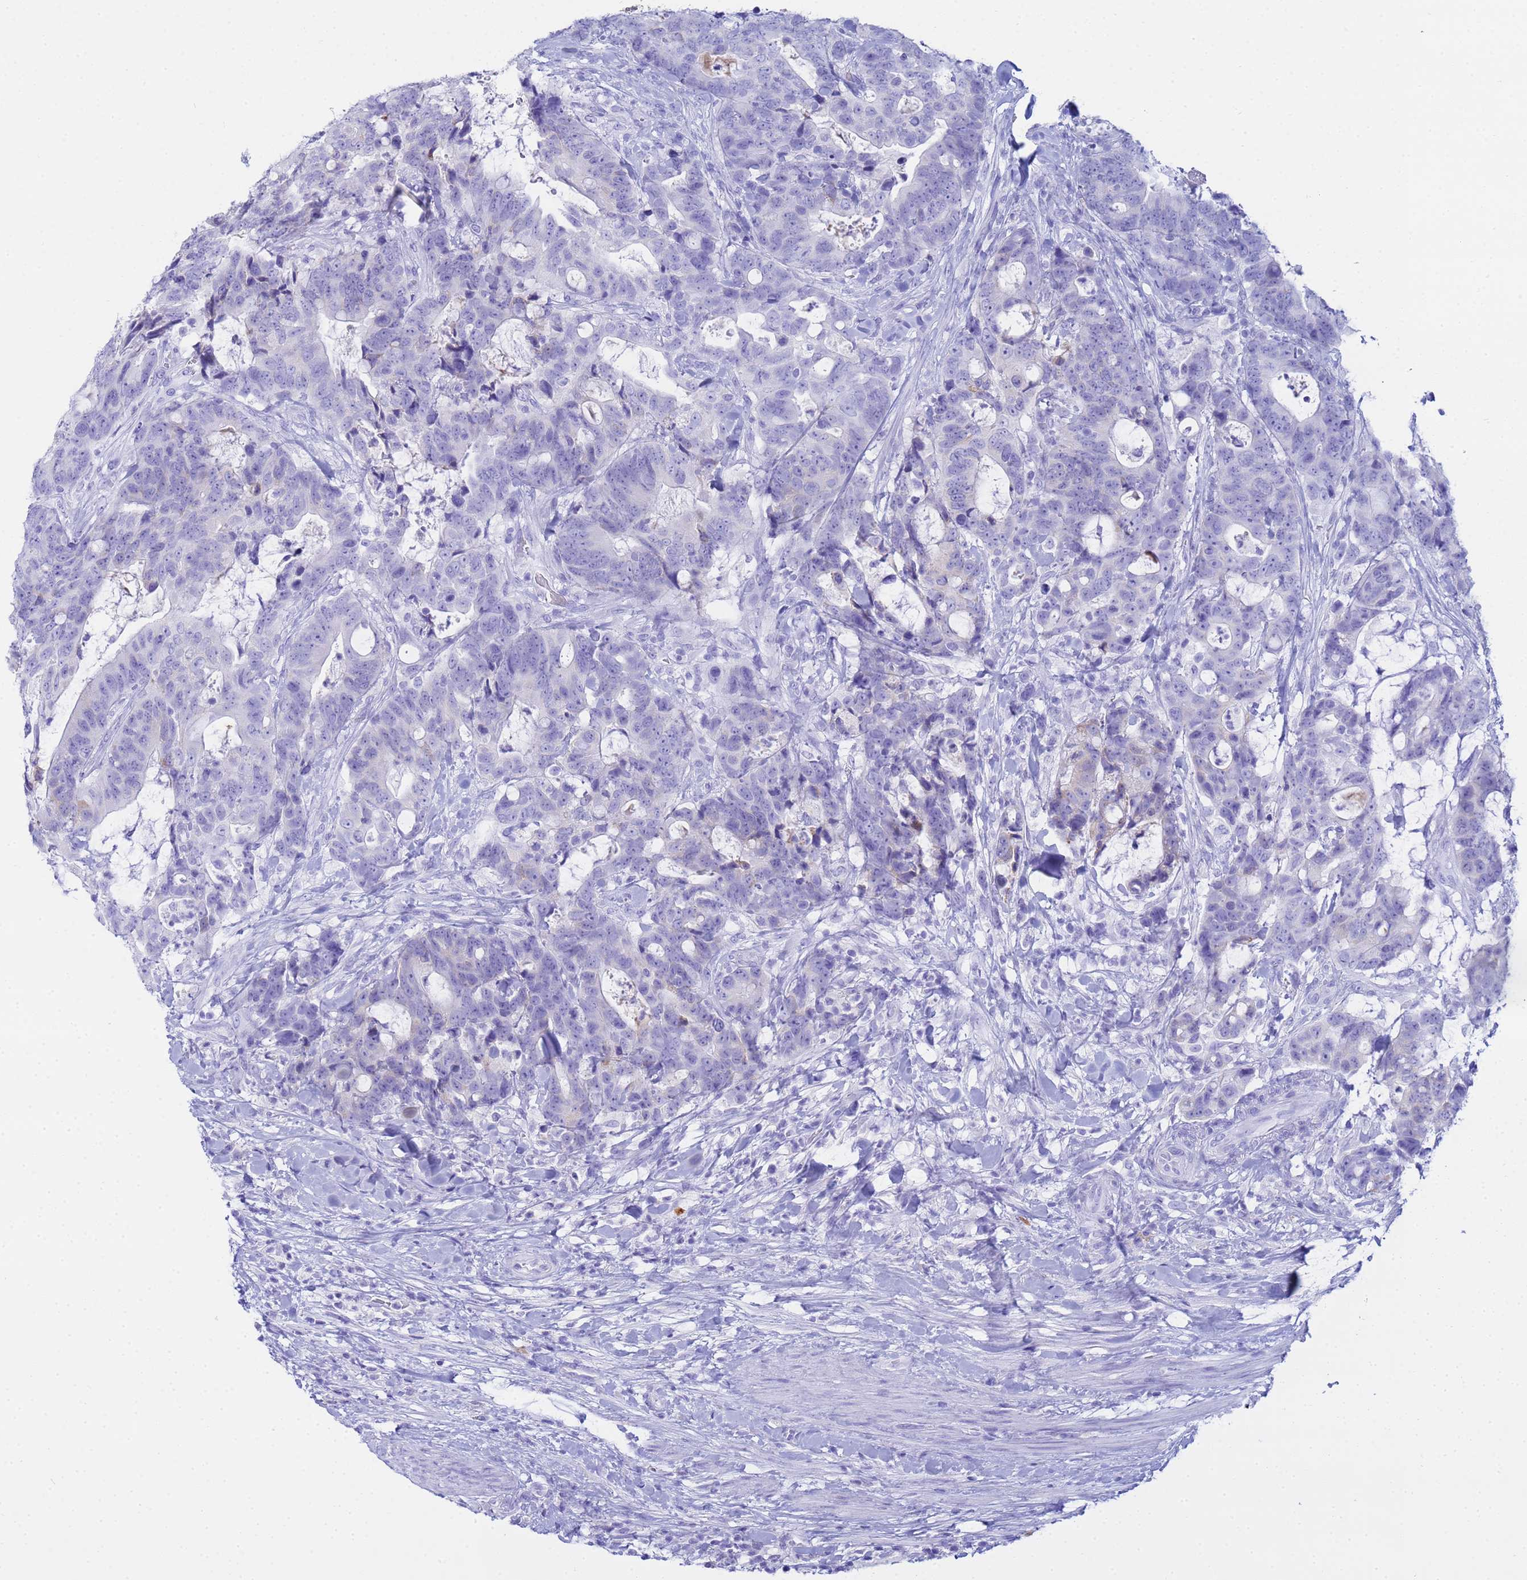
{"staining": {"intensity": "negative", "quantity": "none", "location": "none"}, "tissue": "colorectal cancer", "cell_type": "Tumor cells", "image_type": "cancer", "snomed": [{"axis": "morphology", "description": "Adenocarcinoma, NOS"}, {"axis": "topography", "description": "Colon"}], "caption": "Immunohistochemistry image of human colorectal adenocarcinoma stained for a protein (brown), which demonstrates no staining in tumor cells. (Brightfield microscopy of DAB IHC at high magnification).", "gene": "AQP12A", "patient": {"sex": "female", "age": 82}}